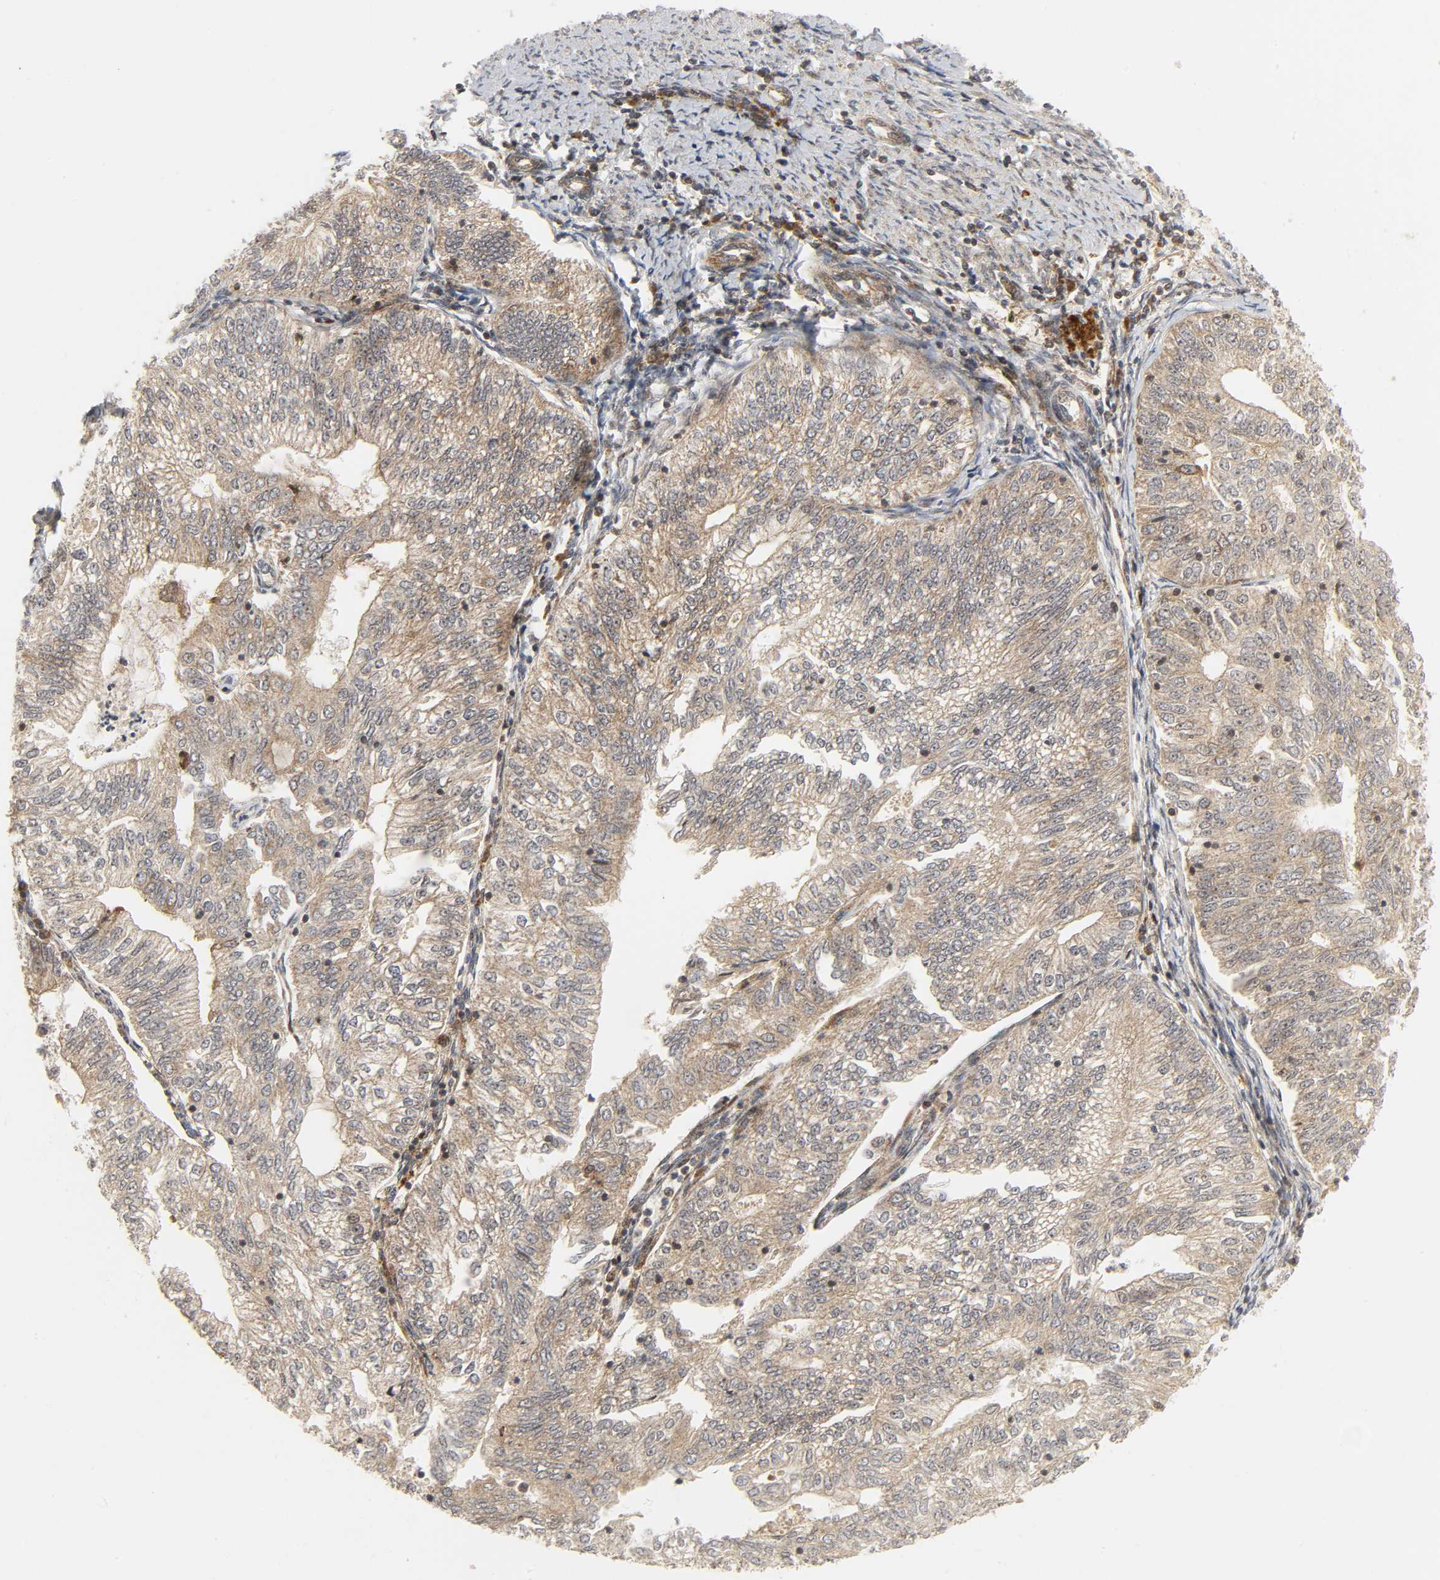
{"staining": {"intensity": "moderate", "quantity": ">75%", "location": "cytoplasmic/membranous"}, "tissue": "endometrial cancer", "cell_type": "Tumor cells", "image_type": "cancer", "snomed": [{"axis": "morphology", "description": "Adenocarcinoma, NOS"}, {"axis": "topography", "description": "Endometrium"}], "caption": "Immunohistochemical staining of endometrial cancer (adenocarcinoma) exhibits moderate cytoplasmic/membranous protein positivity in about >75% of tumor cells.", "gene": "CHUK", "patient": {"sex": "female", "age": 69}}